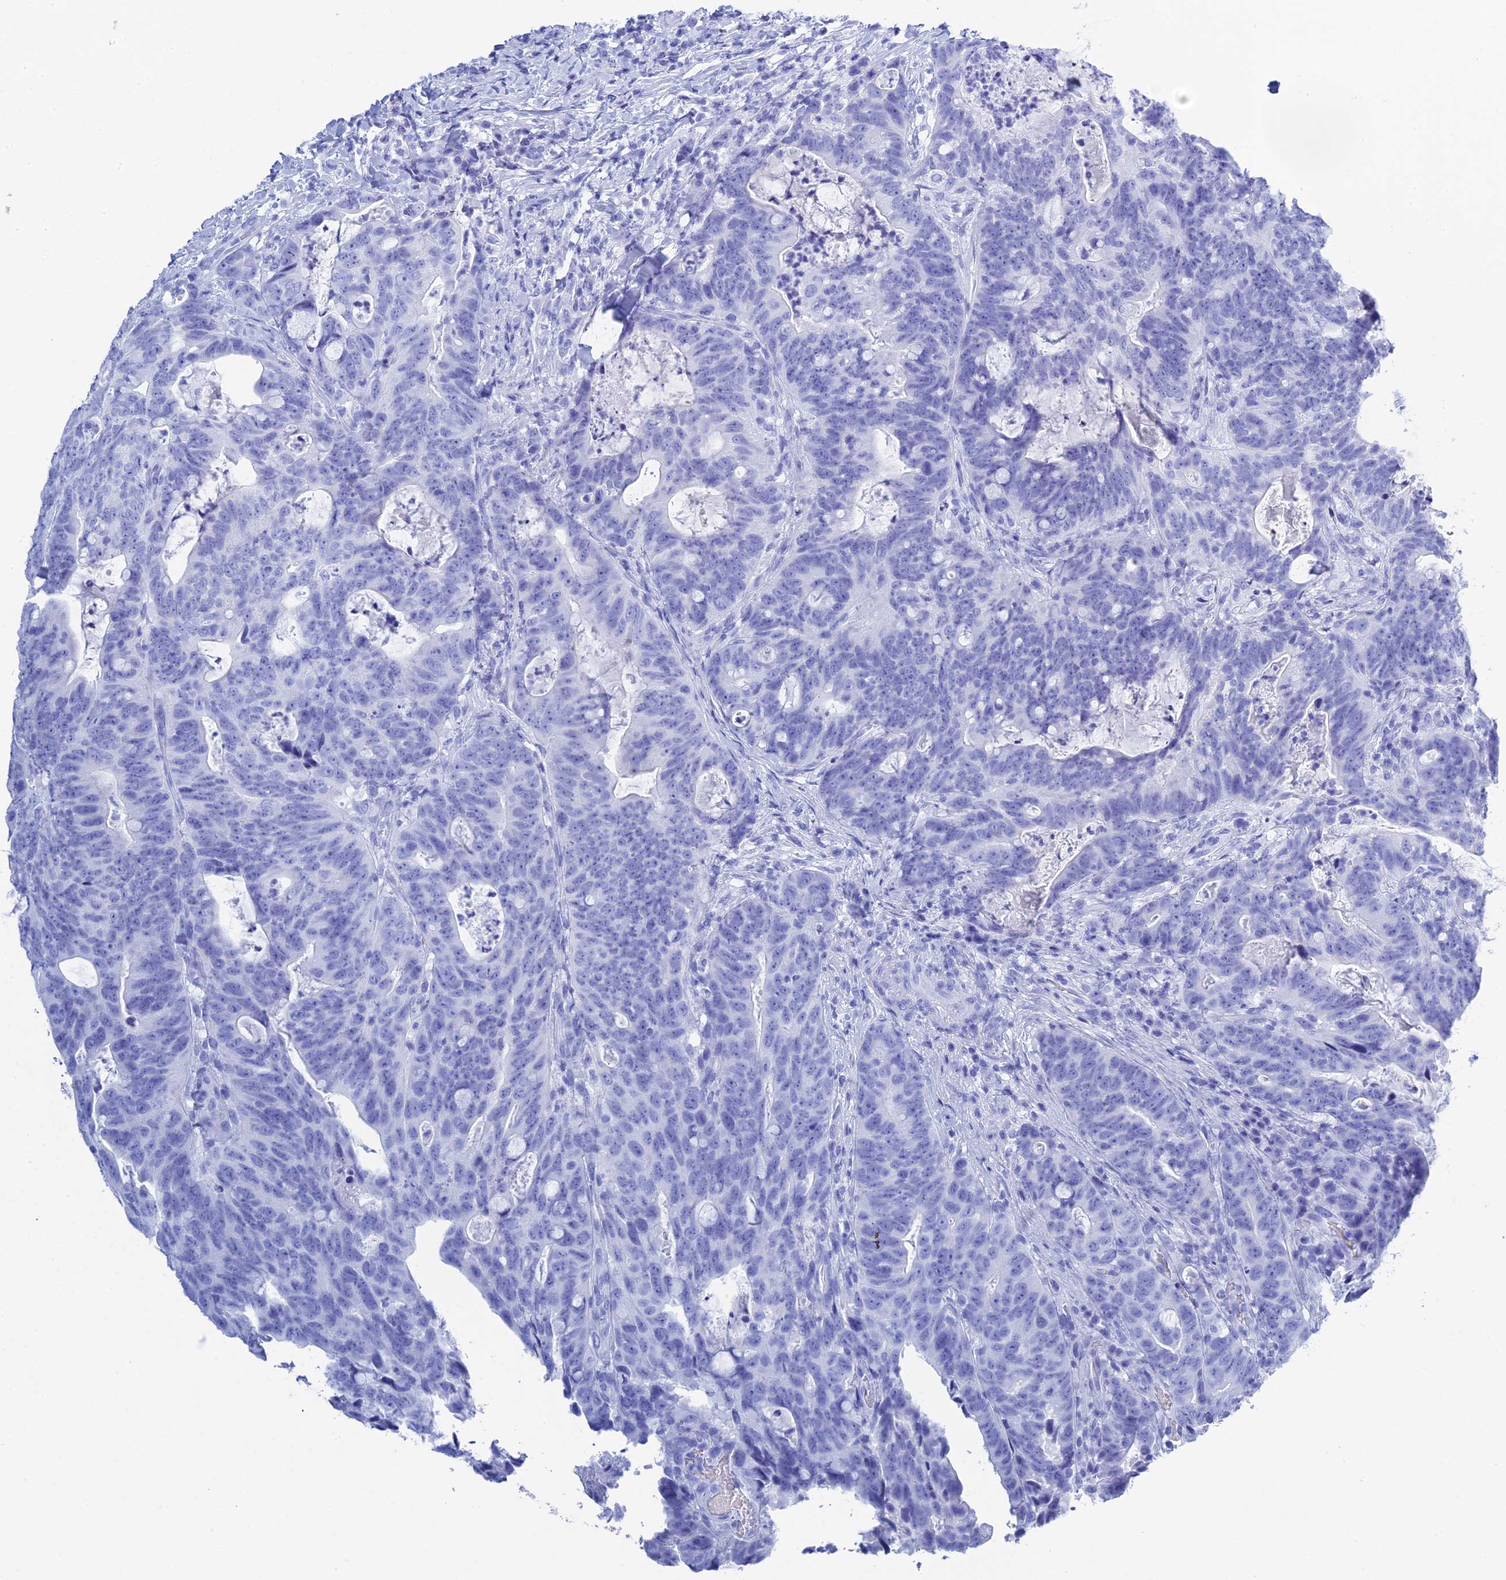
{"staining": {"intensity": "negative", "quantity": "none", "location": "none"}, "tissue": "colorectal cancer", "cell_type": "Tumor cells", "image_type": "cancer", "snomed": [{"axis": "morphology", "description": "Adenocarcinoma, NOS"}, {"axis": "topography", "description": "Colon"}], "caption": "Immunohistochemical staining of colorectal cancer (adenocarcinoma) reveals no significant positivity in tumor cells.", "gene": "TEX101", "patient": {"sex": "female", "age": 82}}